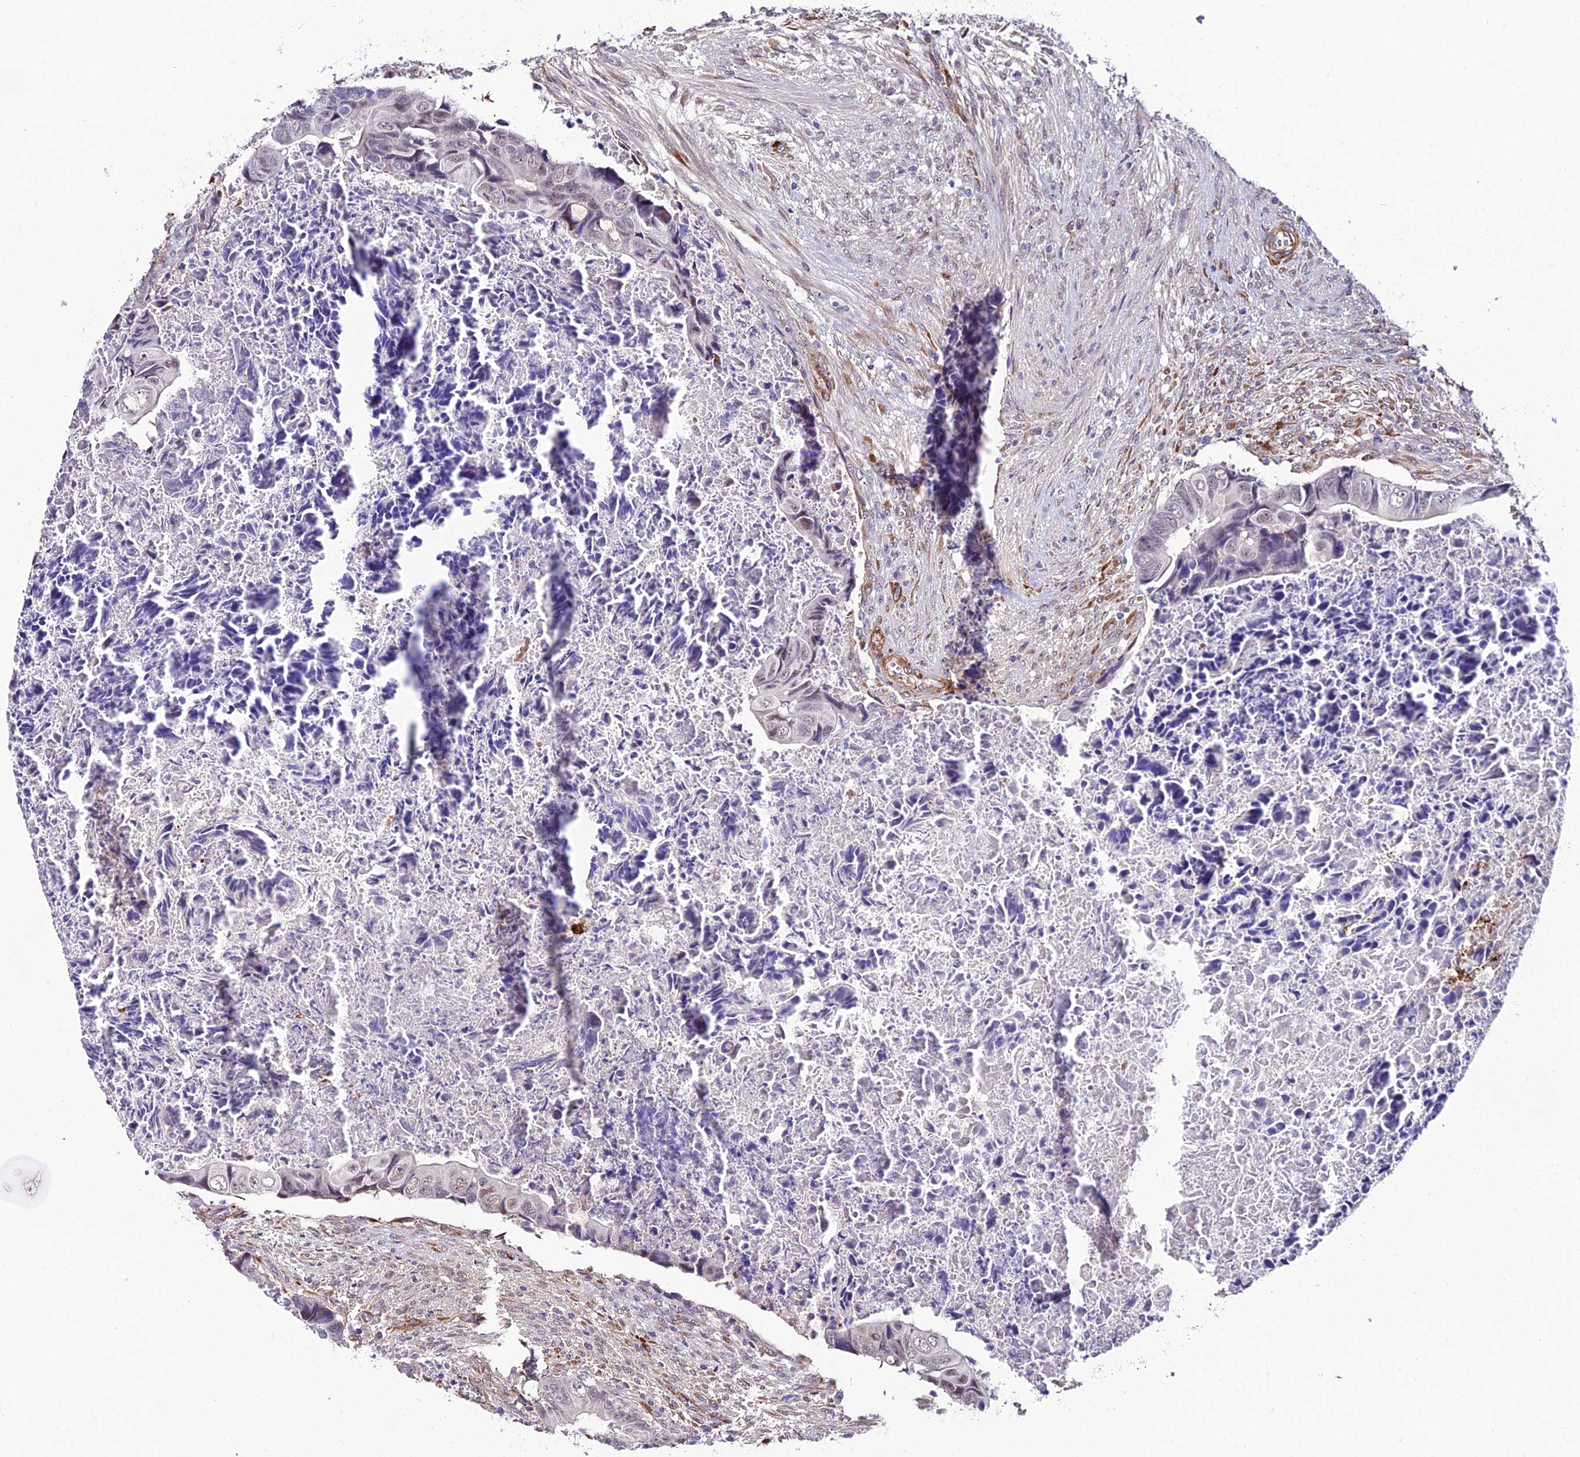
{"staining": {"intensity": "weak", "quantity": "<25%", "location": "nuclear"}, "tissue": "colorectal cancer", "cell_type": "Tumor cells", "image_type": "cancer", "snomed": [{"axis": "morphology", "description": "Adenocarcinoma, NOS"}, {"axis": "topography", "description": "Rectum"}], "caption": "An image of colorectal cancer stained for a protein shows no brown staining in tumor cells.", "gene": "SYT15", "patient": {"sex": "female", "age": 78}}